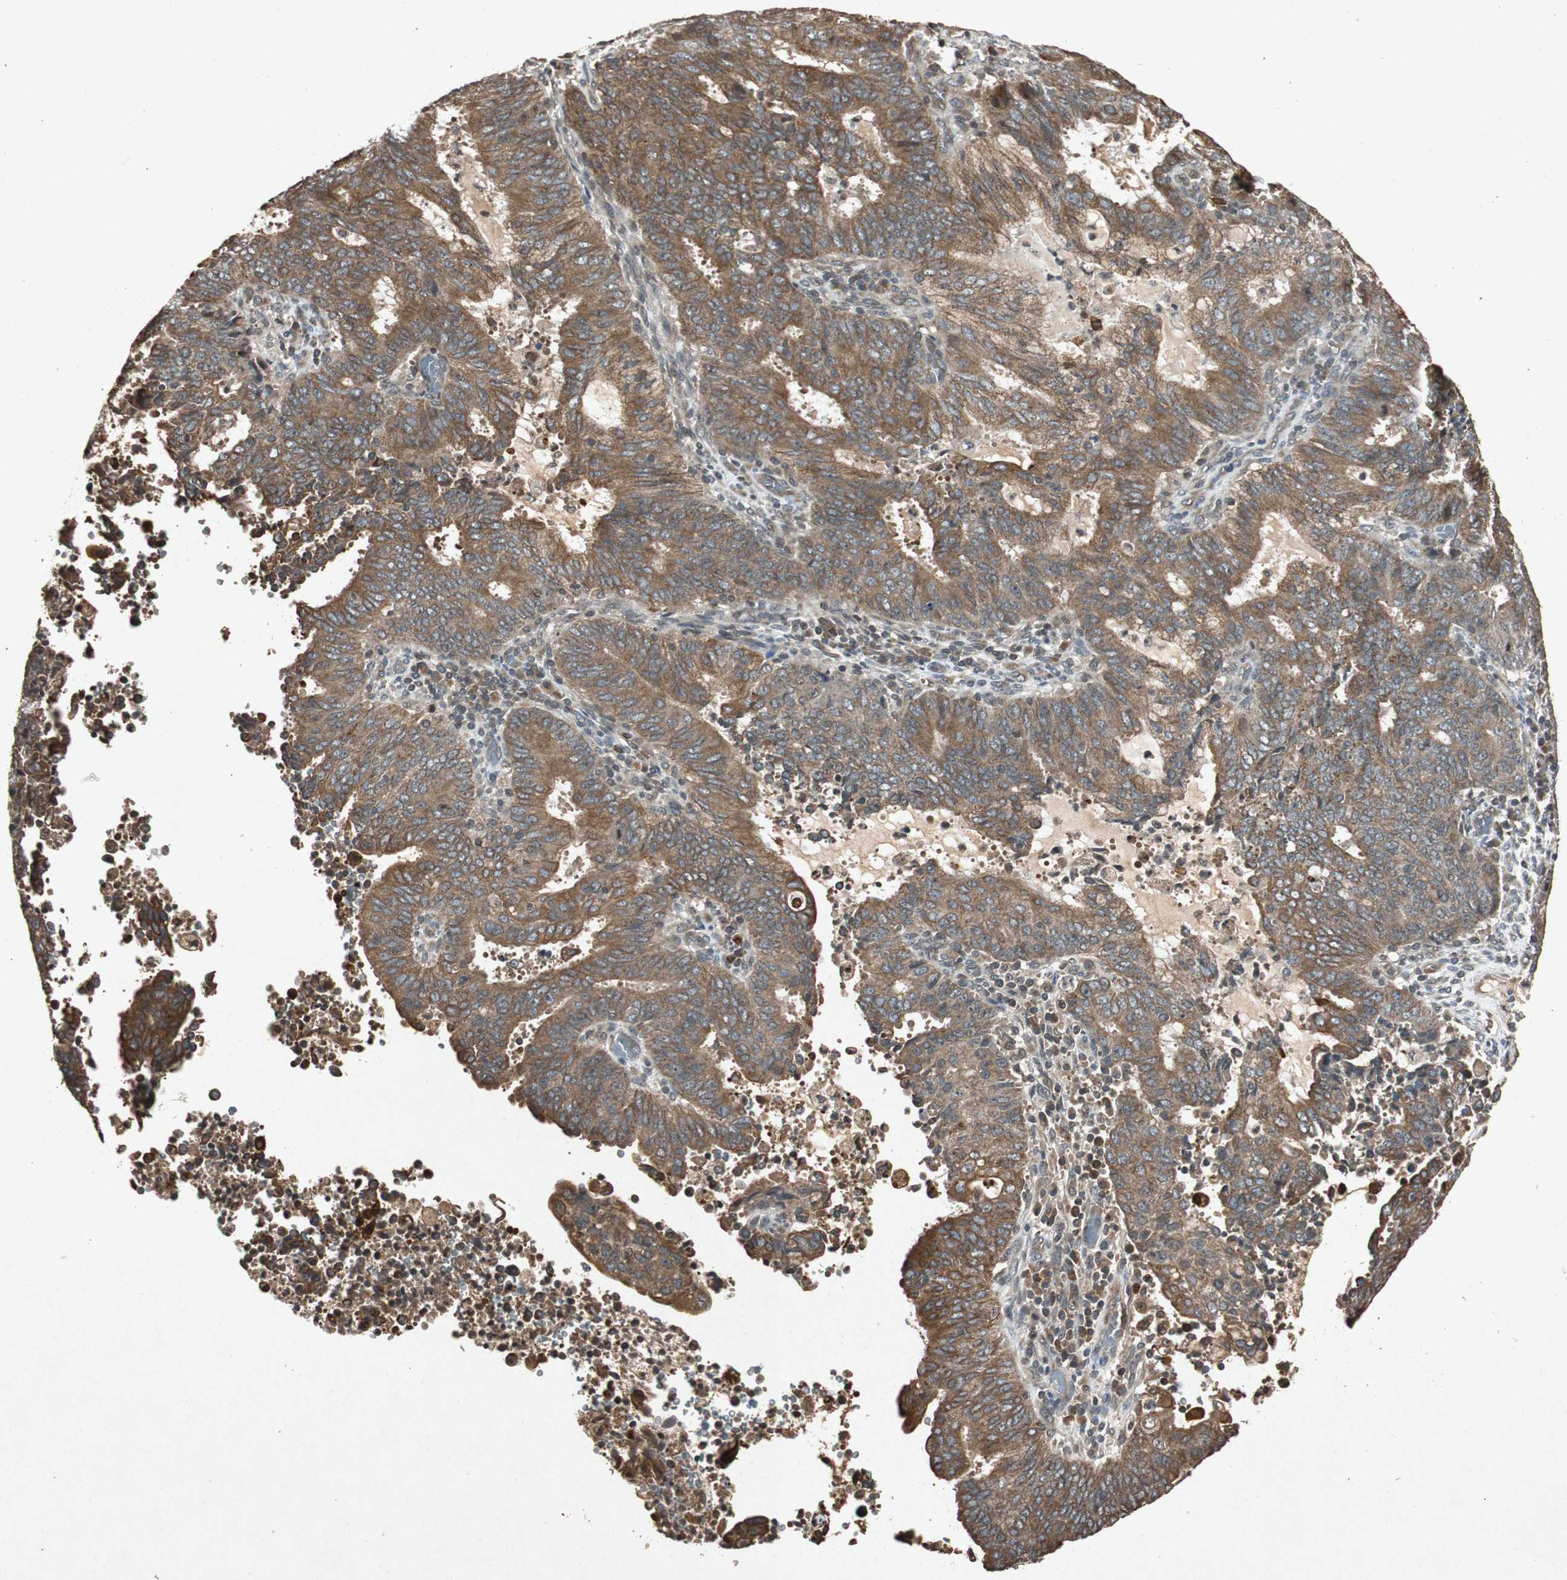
{"staining": {"intensity": "strong", "quantity": ">75%", "location": "cytoplasmic/membranous"}, "tissue": "cervical cancer", "cell_type": "Tumor cells", "image_type": "cancer", "snomed": [{"axis": "morphology", "description": "Adenocarcinoma, NOS"}, {"axis": "topography", "description": "Cervix"}], "caption": "Cervical adenocarcinoma tissue shows strong cytoplasmic/membranous expression in about >75% of tumor cells, visualized by immunohistochemistry. (brown staining indicates protein expression, while blue staining denotes nuclei).", "gene": "SLIT2", "patient": {"sex": "female", "age": 44}}